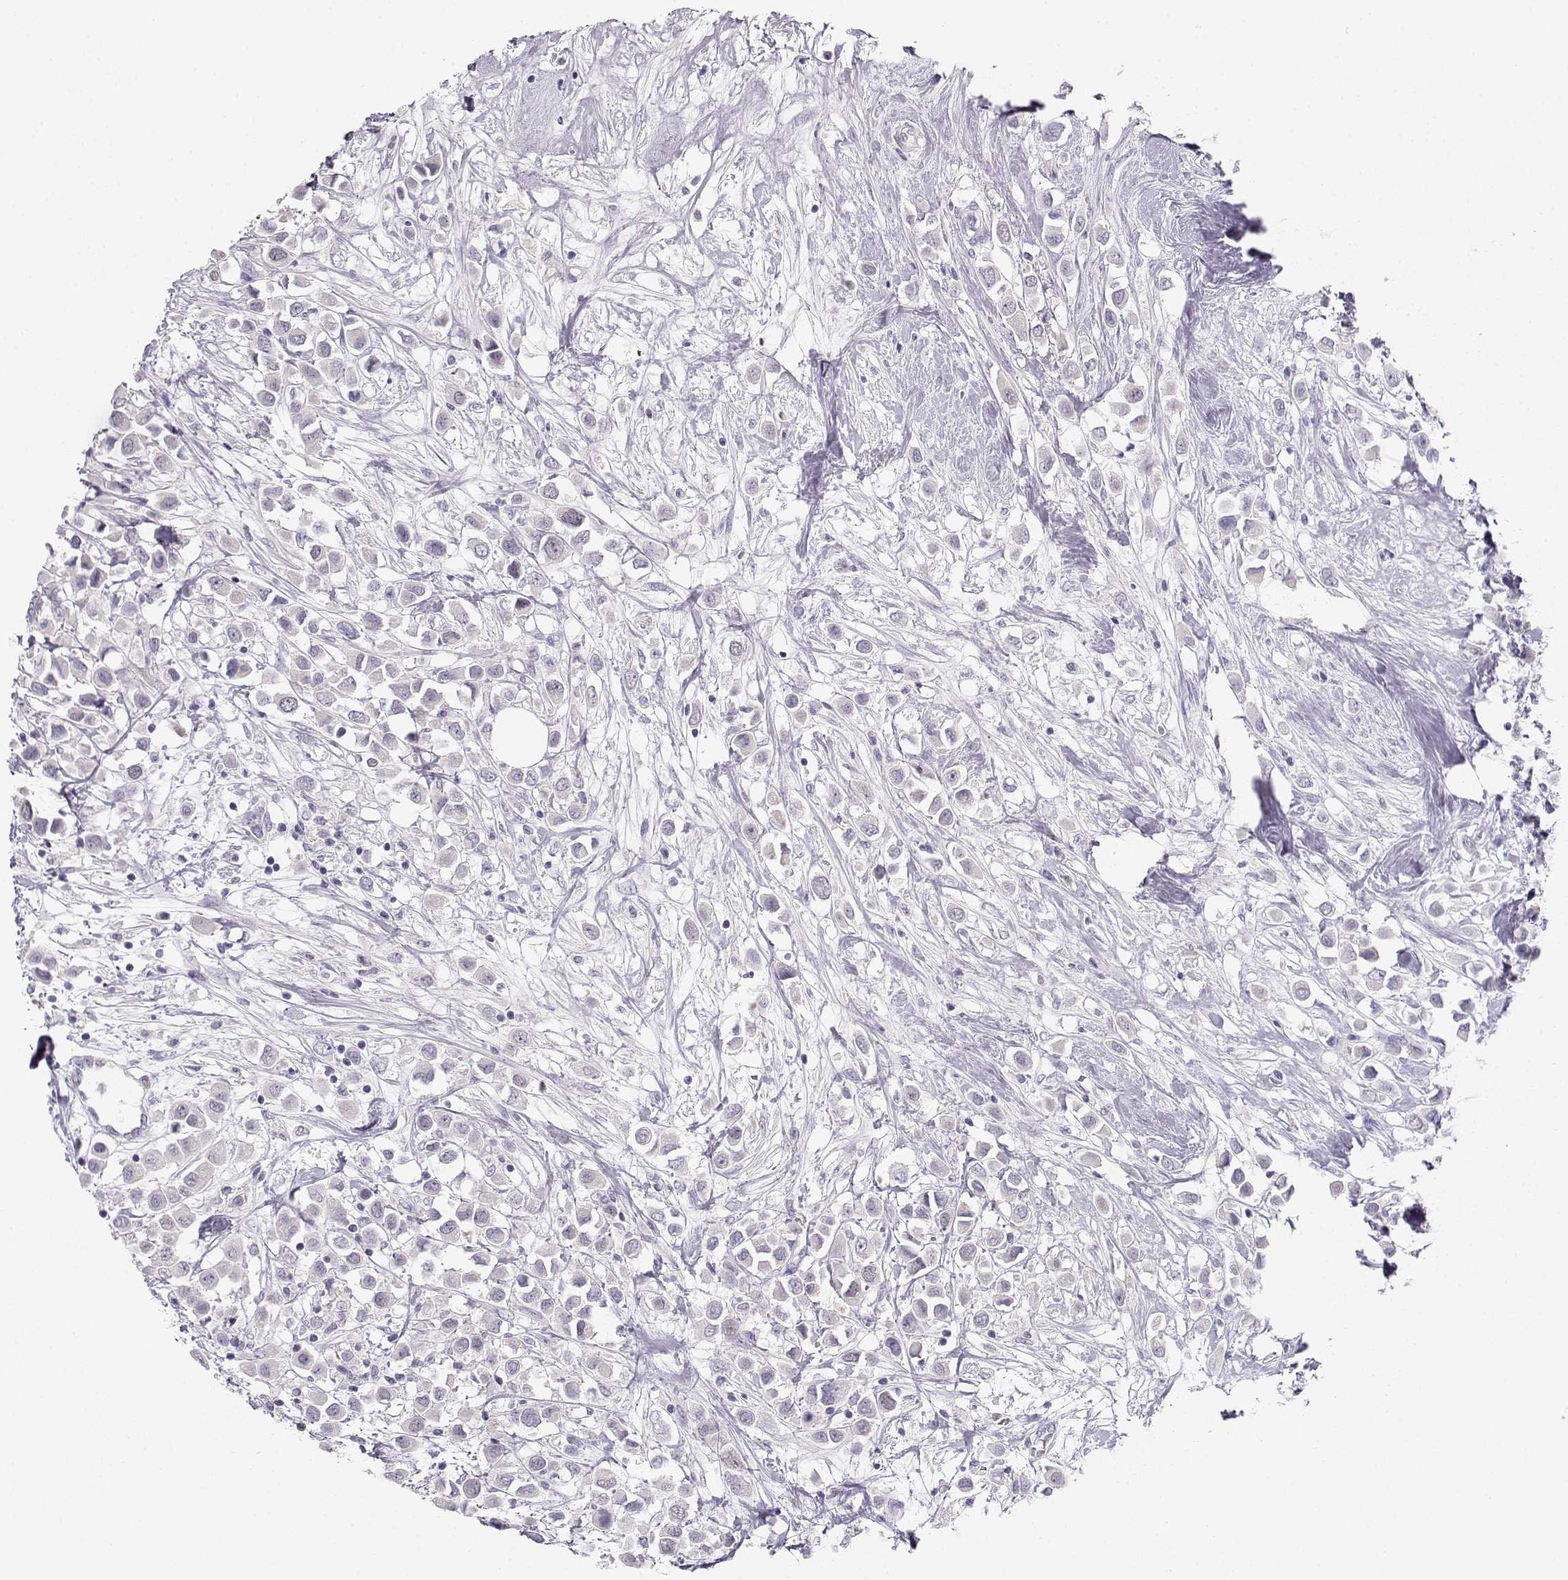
{"staining": {"intensity": "negative", "quantity": "none", "location": "none"}, "tissue": "breast cancer", "cell_type": "Tumor cells", "image_type": "cancer", "snomed": [{"axis": "morphology", "description": "Duct carcinoma"}, {"axis": "topography", "description": "Breast"}], "caption": "A photomicrograph of human breast cancer is negative for staining in tumor cells.", "gene": "OPN5", "patient": {"sex": "female", "age": 61}}